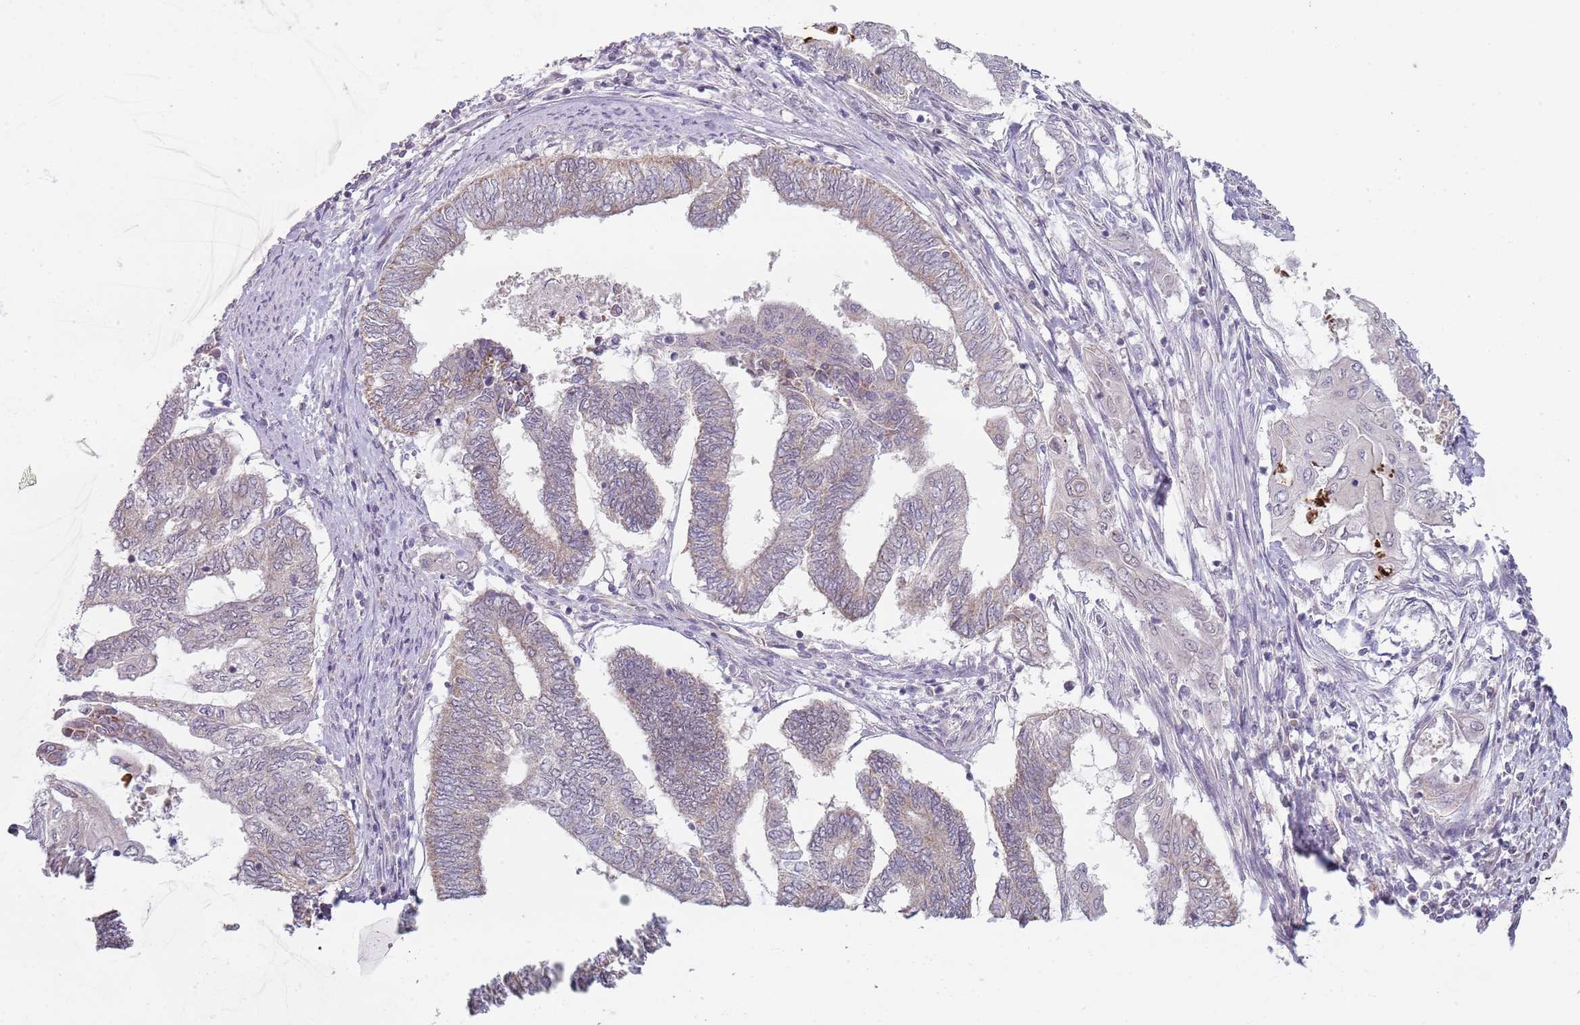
{"staining": {"intensity": "negative", "quantity": "none", "location": "none"}, "tissue": "endometrial cancer", "cell_type": "Tumor cells", "image_type": "cancer", "snomed": [{"axis": "morphology", "description": "Adenocarcinoma, NOS"}, {"axis": "topography", "description": "Uterus"}, {"axis": "topography", "description": "Endometrium"}], "caption": "IHC of endometrial cancer (adenocarcinoma) exhibits no positivity in tumor cells. (DAB immunohistochemistry visualized using brightfield microscopy, high magnification).", "gene": "SMARCAL1", "patient": {"sex": "female", "age": 70}}